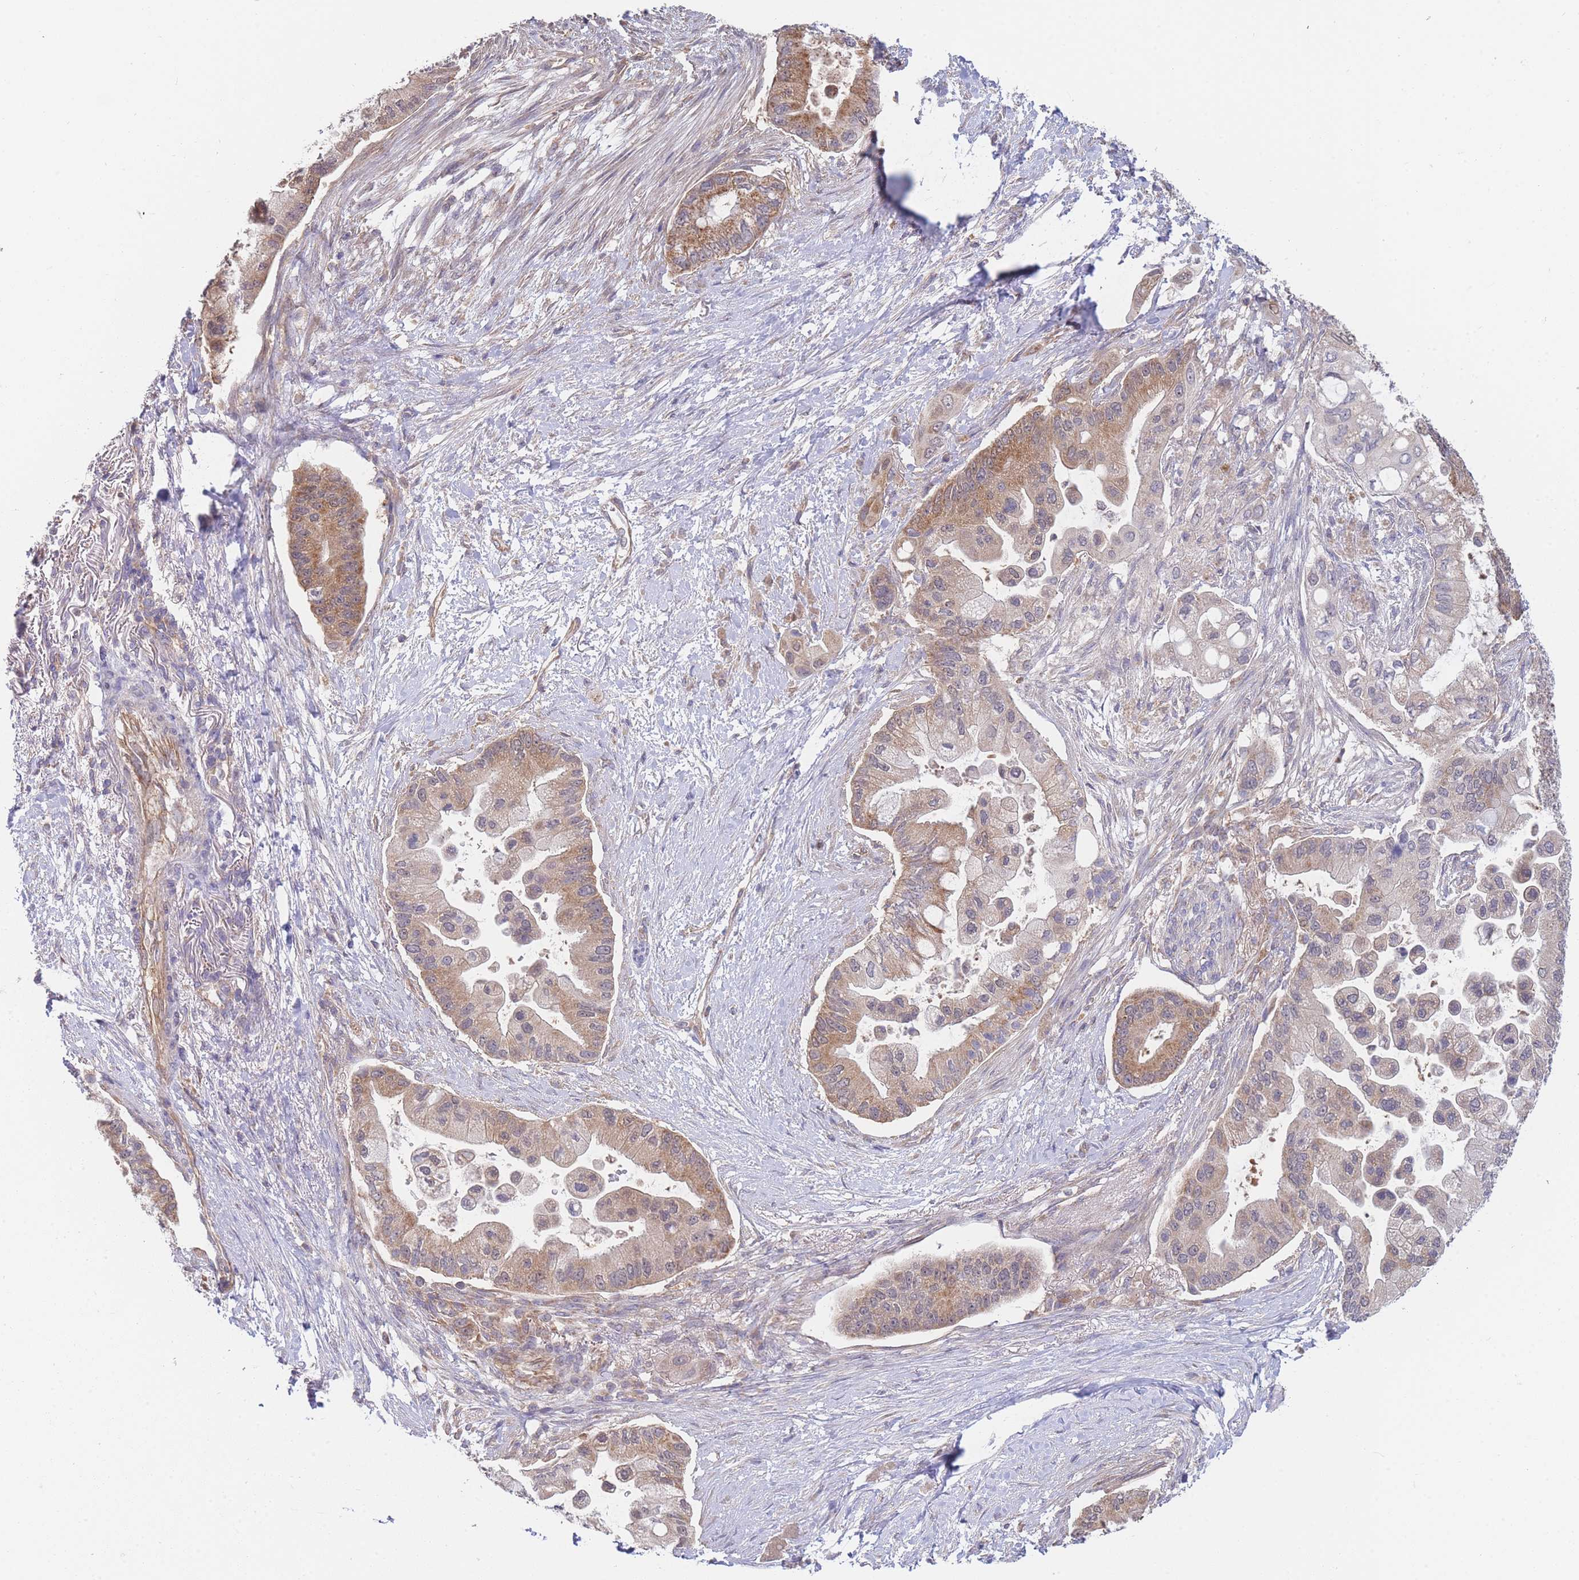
{"staining": {"intensity": "moderate", "quantity": ">75%", "location": "cytoplasmic/membranous"}, "tissue": "pancreatic cancer", "cell_type": "Tumor cells", "image_type": "cancer", "snomed": [{"axis": "morphology", "description": "Adenocarcinoma, NOS"}, {"axis": "topography", "description": "Pancreas"}], "caption": "Tumor cells display medium levels of moderate cytoplasmic/membranous expression in approximately >75% of cells in adenocarcinoma (pancreatic).", "gene": "MRPS18B", "patient": {"sex": "male", "age": 57}}